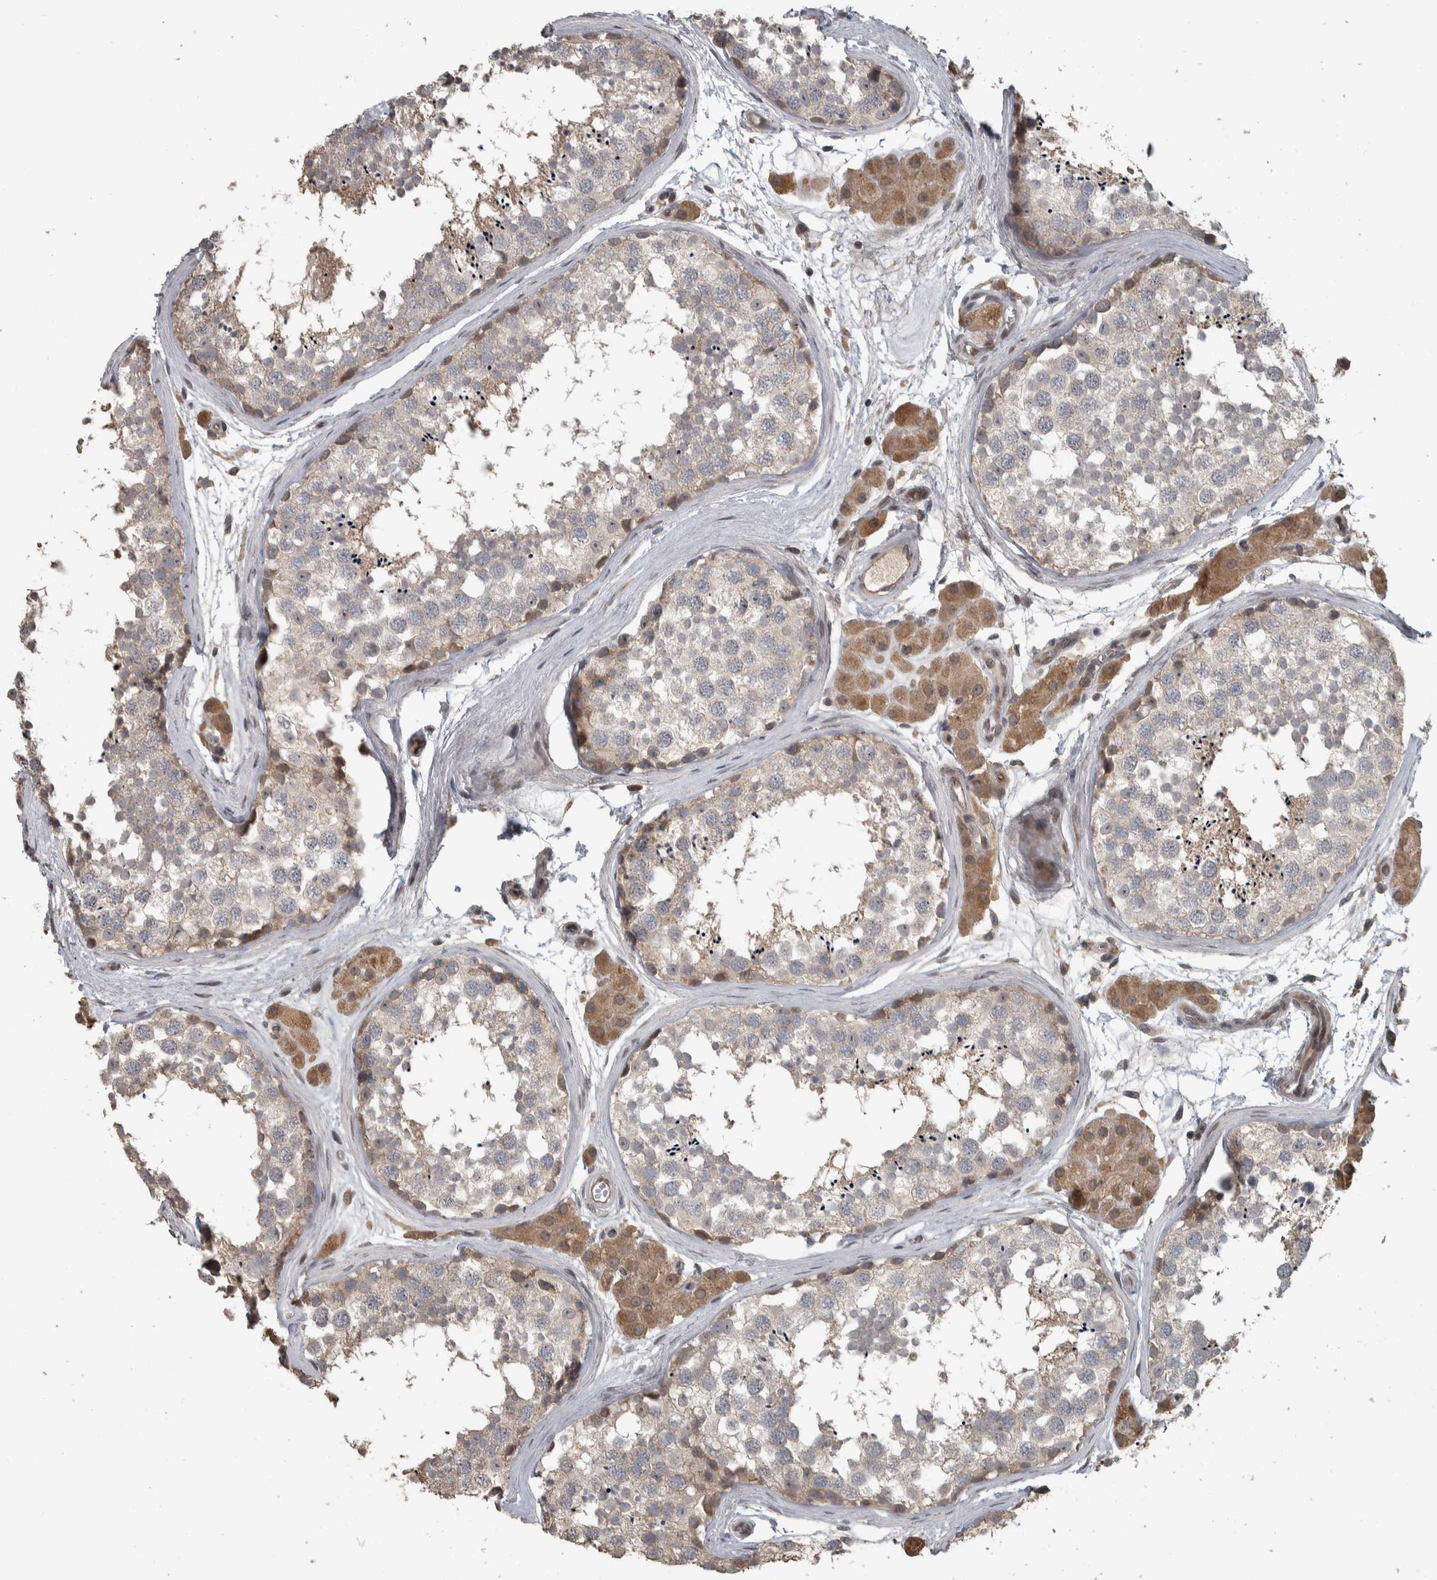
{"staining": {"intensity": "moderate", "quantity": "<25%", "location": "cytoplasmic/membranous"}, "tissue": "testis", "cell_type": "Cells in seminiferous ducts", "image_type": "normal", "snomed": [{"axis": "morphology", "description": "Normal tissue, NOS"}, {"axis": "topography", "description": "Testis"}], "caption": "Immunohistochemistry (IHC) image of benign testis stained for a protein (brown), which displays low levels of moderate cytoplasmic/membranous staining in about <25% of cells in seminiferous ducts.", "gene": "ERAL1", "patient": {"sex": "male", "age": 56}}